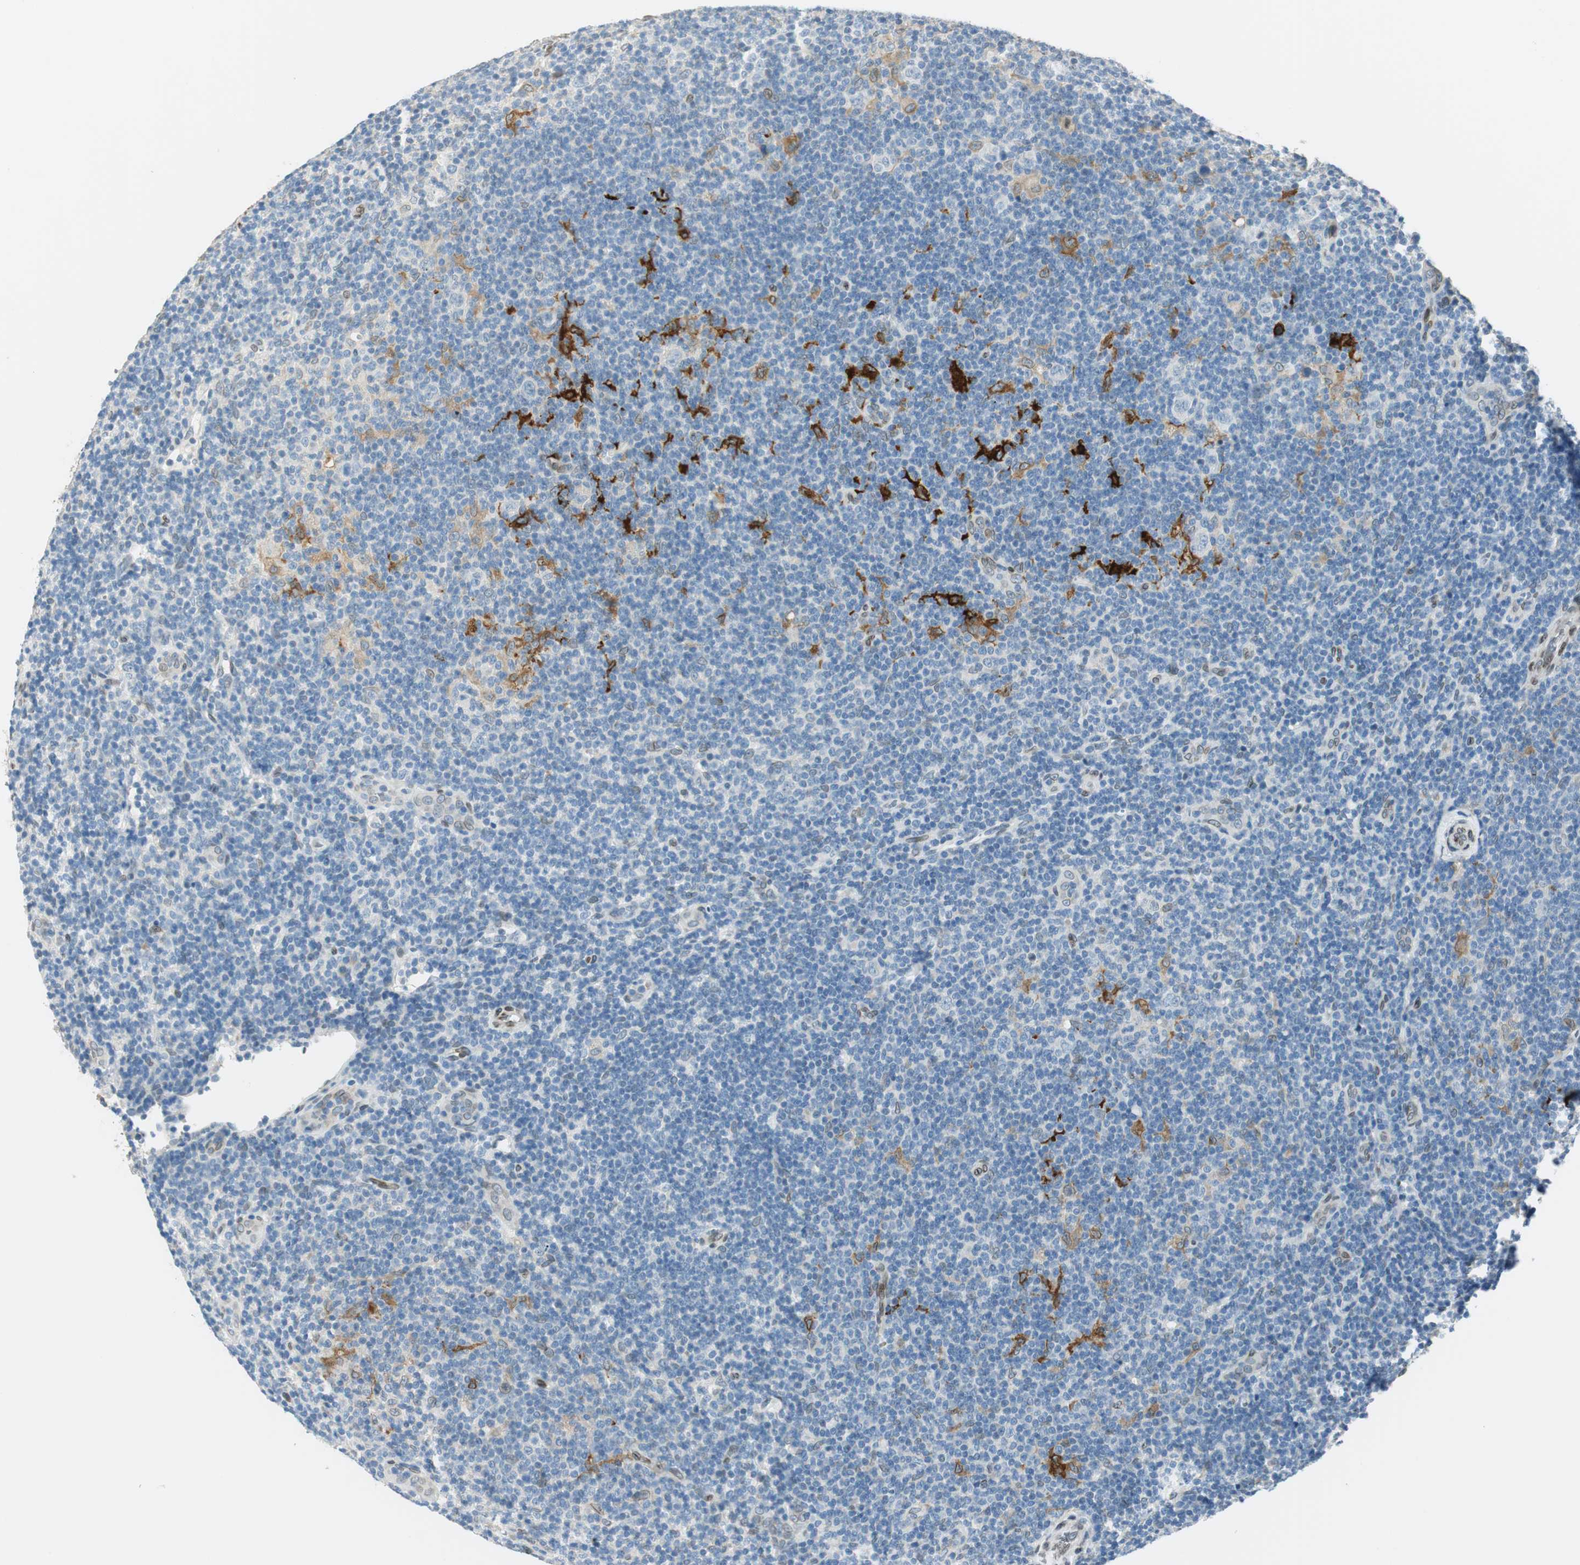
{"staining": {"intensity": "negative", "quantity": "none", "location": "none"}, "tissue": "lymphoma", "cell_type": "Tumor cells", "image_type": "cancer", "snomed": [{"axis": "morphology", "description": "Hodgkin's disease, NOS"}, {"axis": "topography", "description": "Lymph node"}], "caption": "A micrograph of lymphoma stained for a protein displays no brown staining in tumor cells. (Brightfield microscopy of DAB immunohistochemistry (IHC) at high magnification).", "gene": "TMEM260", "patient": {"sex": "female", "age": 57}}